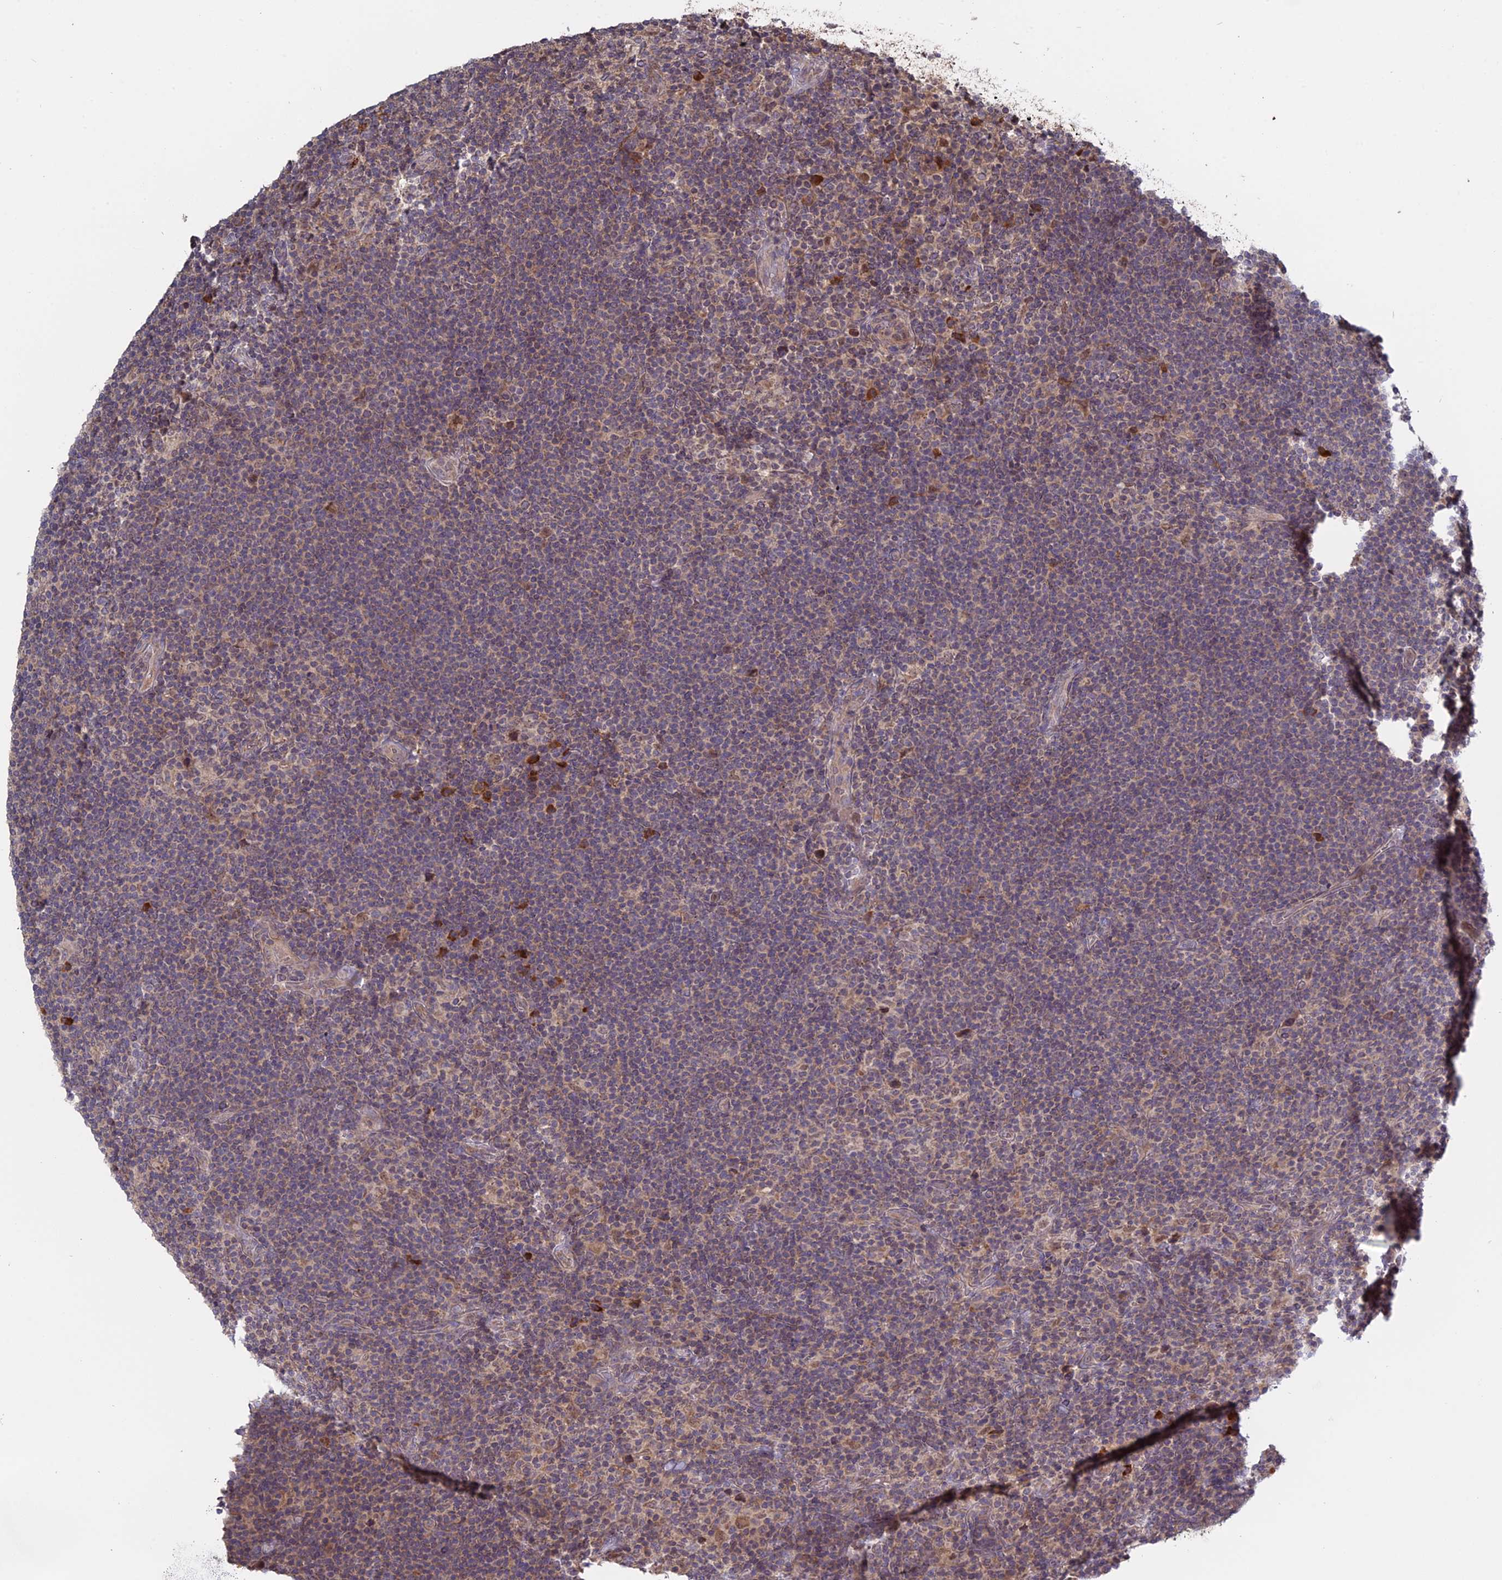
{"staining": {"intensity": "weak", "quantity": "<25%", "location": "nuclear"}, "tissue": "lymphoma", "cell_type": "Tumor cells", "image_type": "cancer", "snomed": [{"axis": "morphology", "description": "Hodgkin's disease, NOS"}, {"axis": "topography", "description": "Lymph node"}], "caption": "The micrograph demonstrates no significant positivity in tumor cells of Hodgkin's disease. (Stains: DAB immunohistochemistry (IHC) with hematoxylin counter stain, Microscopy: brightfield microscopy at high magnification).", "gene": "TMEM208", "patient": {"sex": "female", "age": 57}}